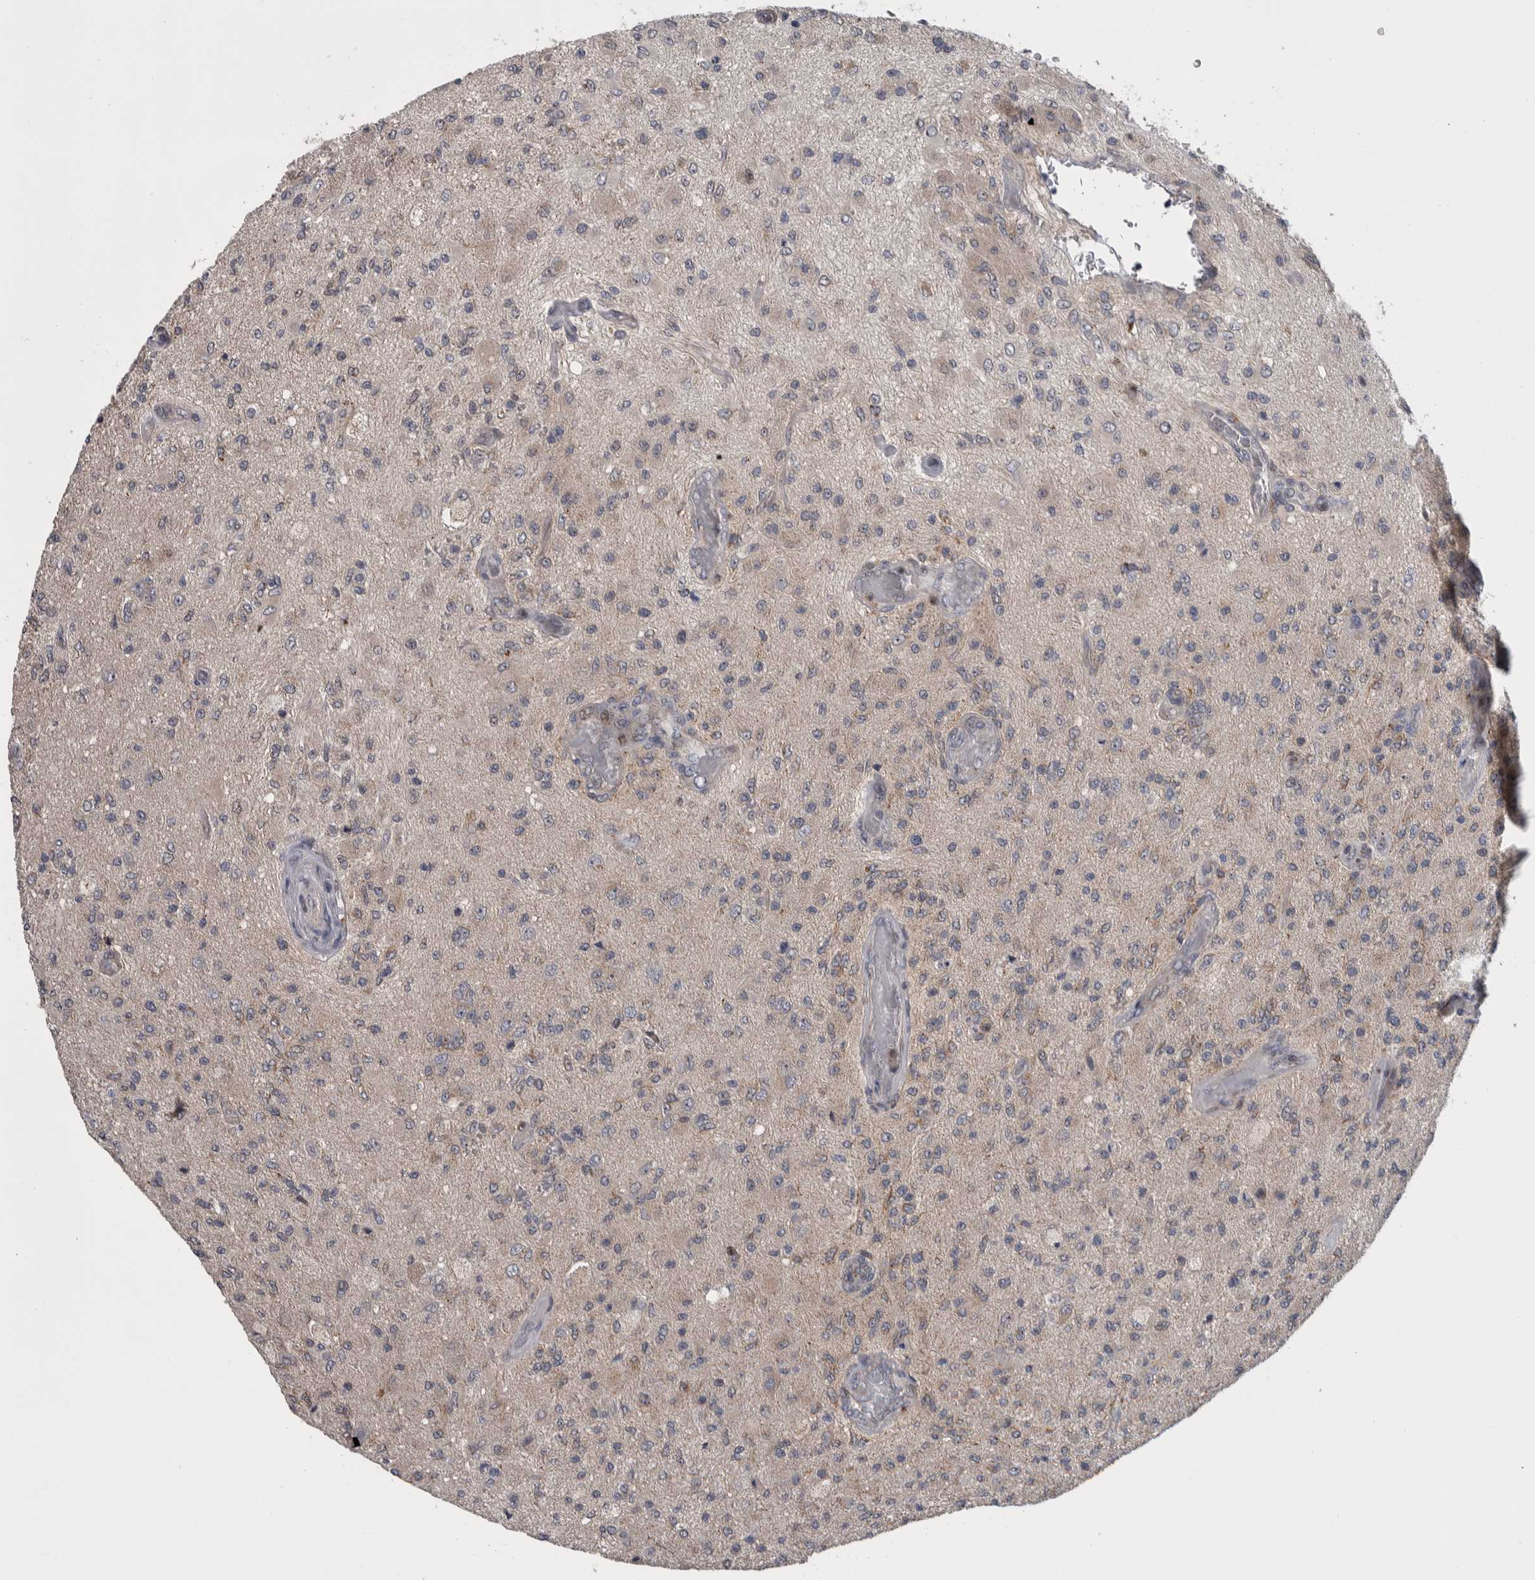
{"staining": {"intensity": "weak", "quantity": "<25%", "location": "cytoplasmic/membranous"}, "tissue": "glioma", "cell_type": "Tumor cells", "image_type": "cancer", "snomed": [{"axis": "morphology", "description": "Normal tissue, NOS"}, {"axis": "morphology", "description": "Glioma, malignant, High grade"}, {"axis": "topography", "description": "Cerebral cortex"}], "caption": "DAB (3,3'-diaminobenzidine) immunohistochemical staining of human malignant glioma (high-grade) displays no significant staining in tumor cells.", "gene": "PRRG4", "patient": {"sex": "male", "age": 77}}